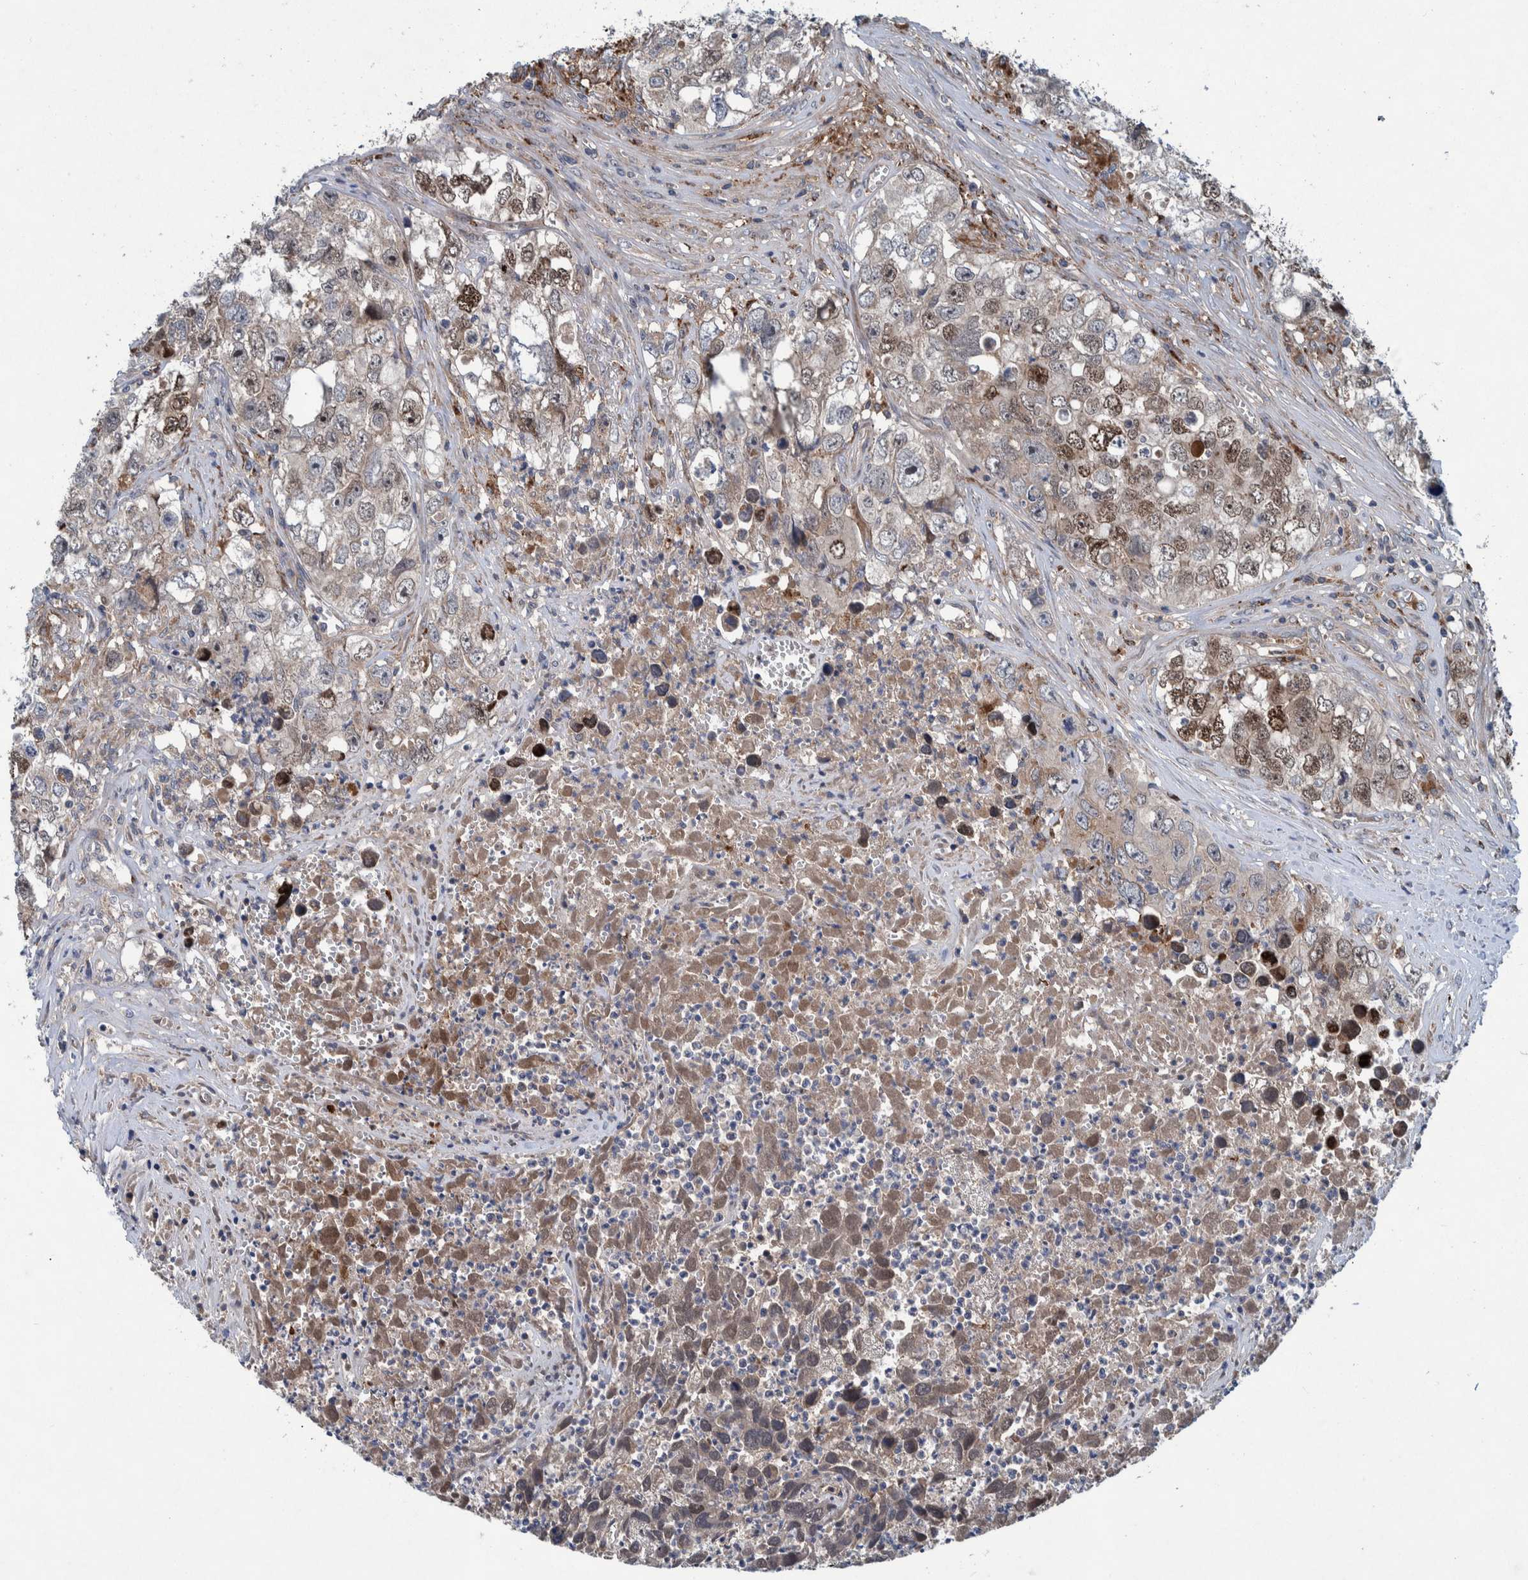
{"staining": {"intensity": "moderate", "quantity": "25%-75%", "location": "cytoplasmic/membranous,nuclear"}, "tissue": "testis cancer", "cell_type": "Tumor cells", "image_type": "cancer", "snomed": [{"axis": "morphology", "description": "Seminoma, NOS"}, {"axis": "morphology", "description": "Carcinoma, Embryonal, NOS"}, {"axis": "topography", "description": "Testis"}], "caption": "Moderate cytoplasmic/membranous and nuclear expression for a protein is identified in approximately 25%-75% of tumor cells of seminoma (testis) using IHC.", "gene": "ITIH3", "patient": {"sex": "male", "age": 43}}